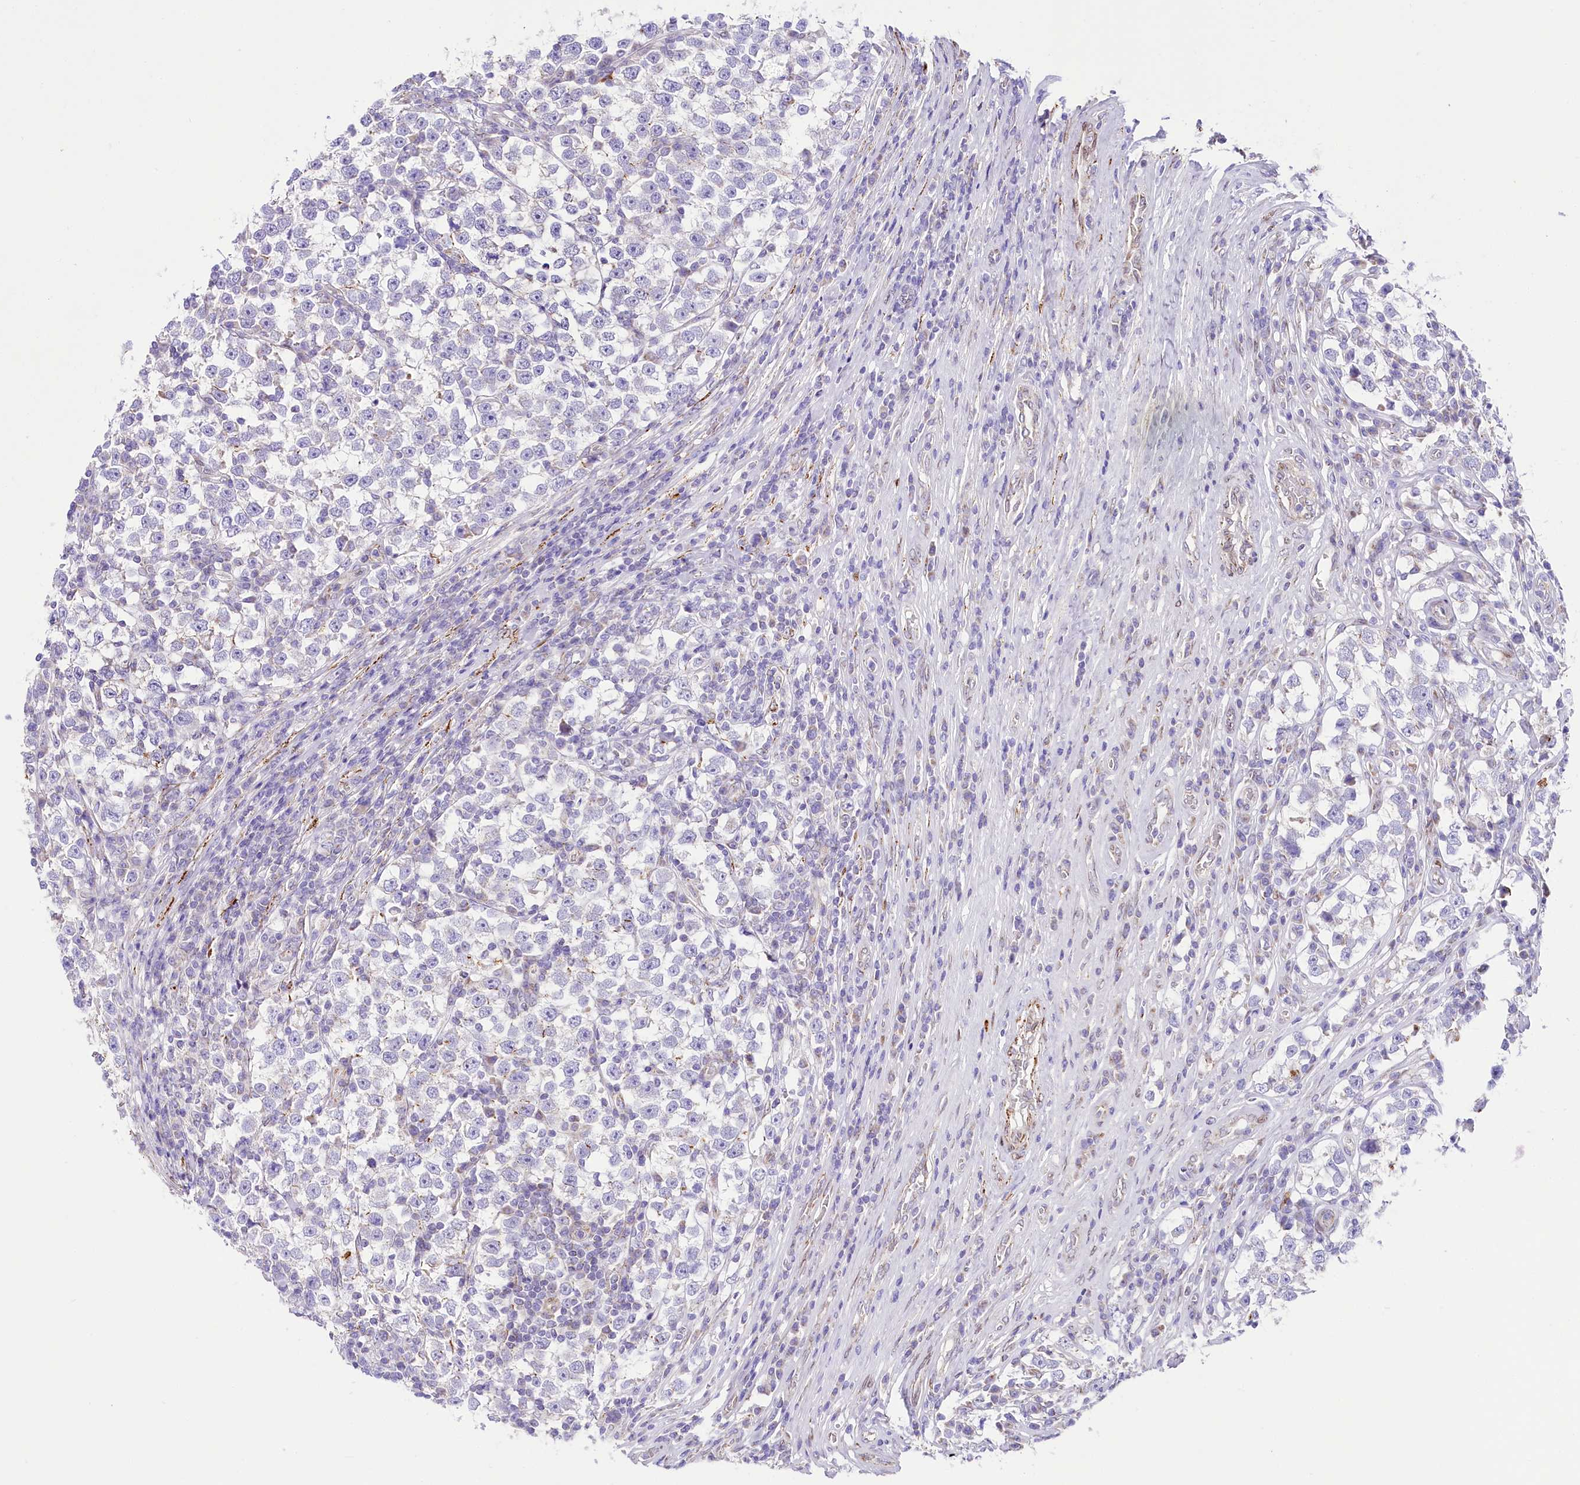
{"staining": {"intensity": "negative", "quantity": "none", "location": "none"}, "tissue": "testis cancer", "cell_type": "Tumor cells", "image_type": "cancer", "snomed": [{"axis": "morphology", "description": "Normal tissue, NOS"}, {"axis": "morphology", "description": "Seminoma, NOS"}, {"axis": "topography", "description": "Testis"}], "caption": "IHC of testis cancer (seminoma) displays no staining in tumor cells.", "gene": "PPIP5K2", "patient": {"sex": "male", "age": 43}}